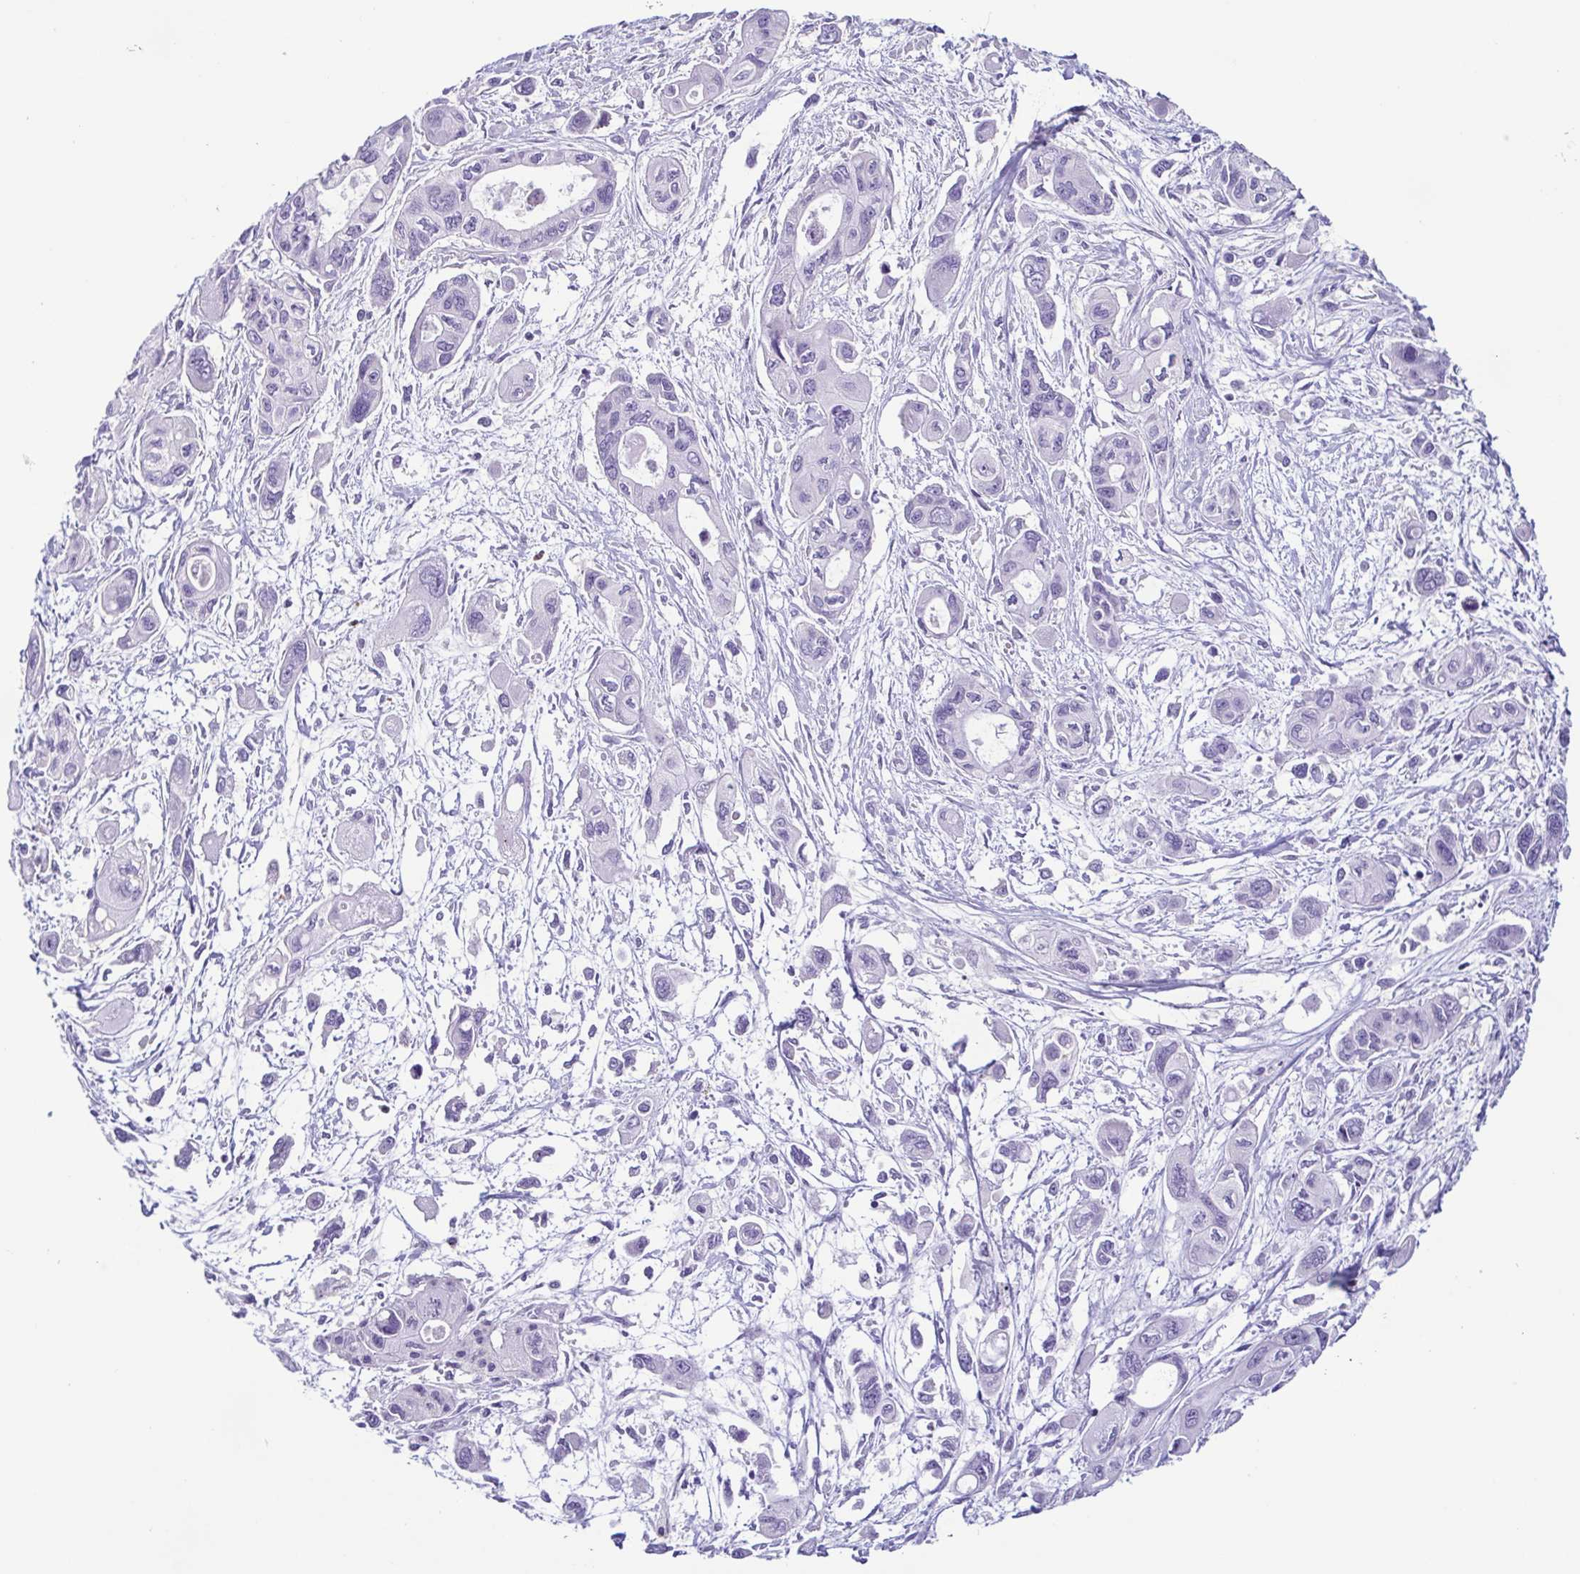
{"staining": {"intensity": "negative", "quantity": "none", "location": "none"}, "tissue": "pancreatic cancer", "cell_type": "Tumor cells", "image_type": "cancer", "snomed": [{"axis": "morphology", "description": "Adenocarcinoma, NOS"}, {"axis": "topography", "description": "Pancreas"}], "caption": "IHC of human pancreatic adenocarcinoma displays no positivity in tumor cells.", "gene": "AZU1", "patient": {"sex": "female", "age": 47}}